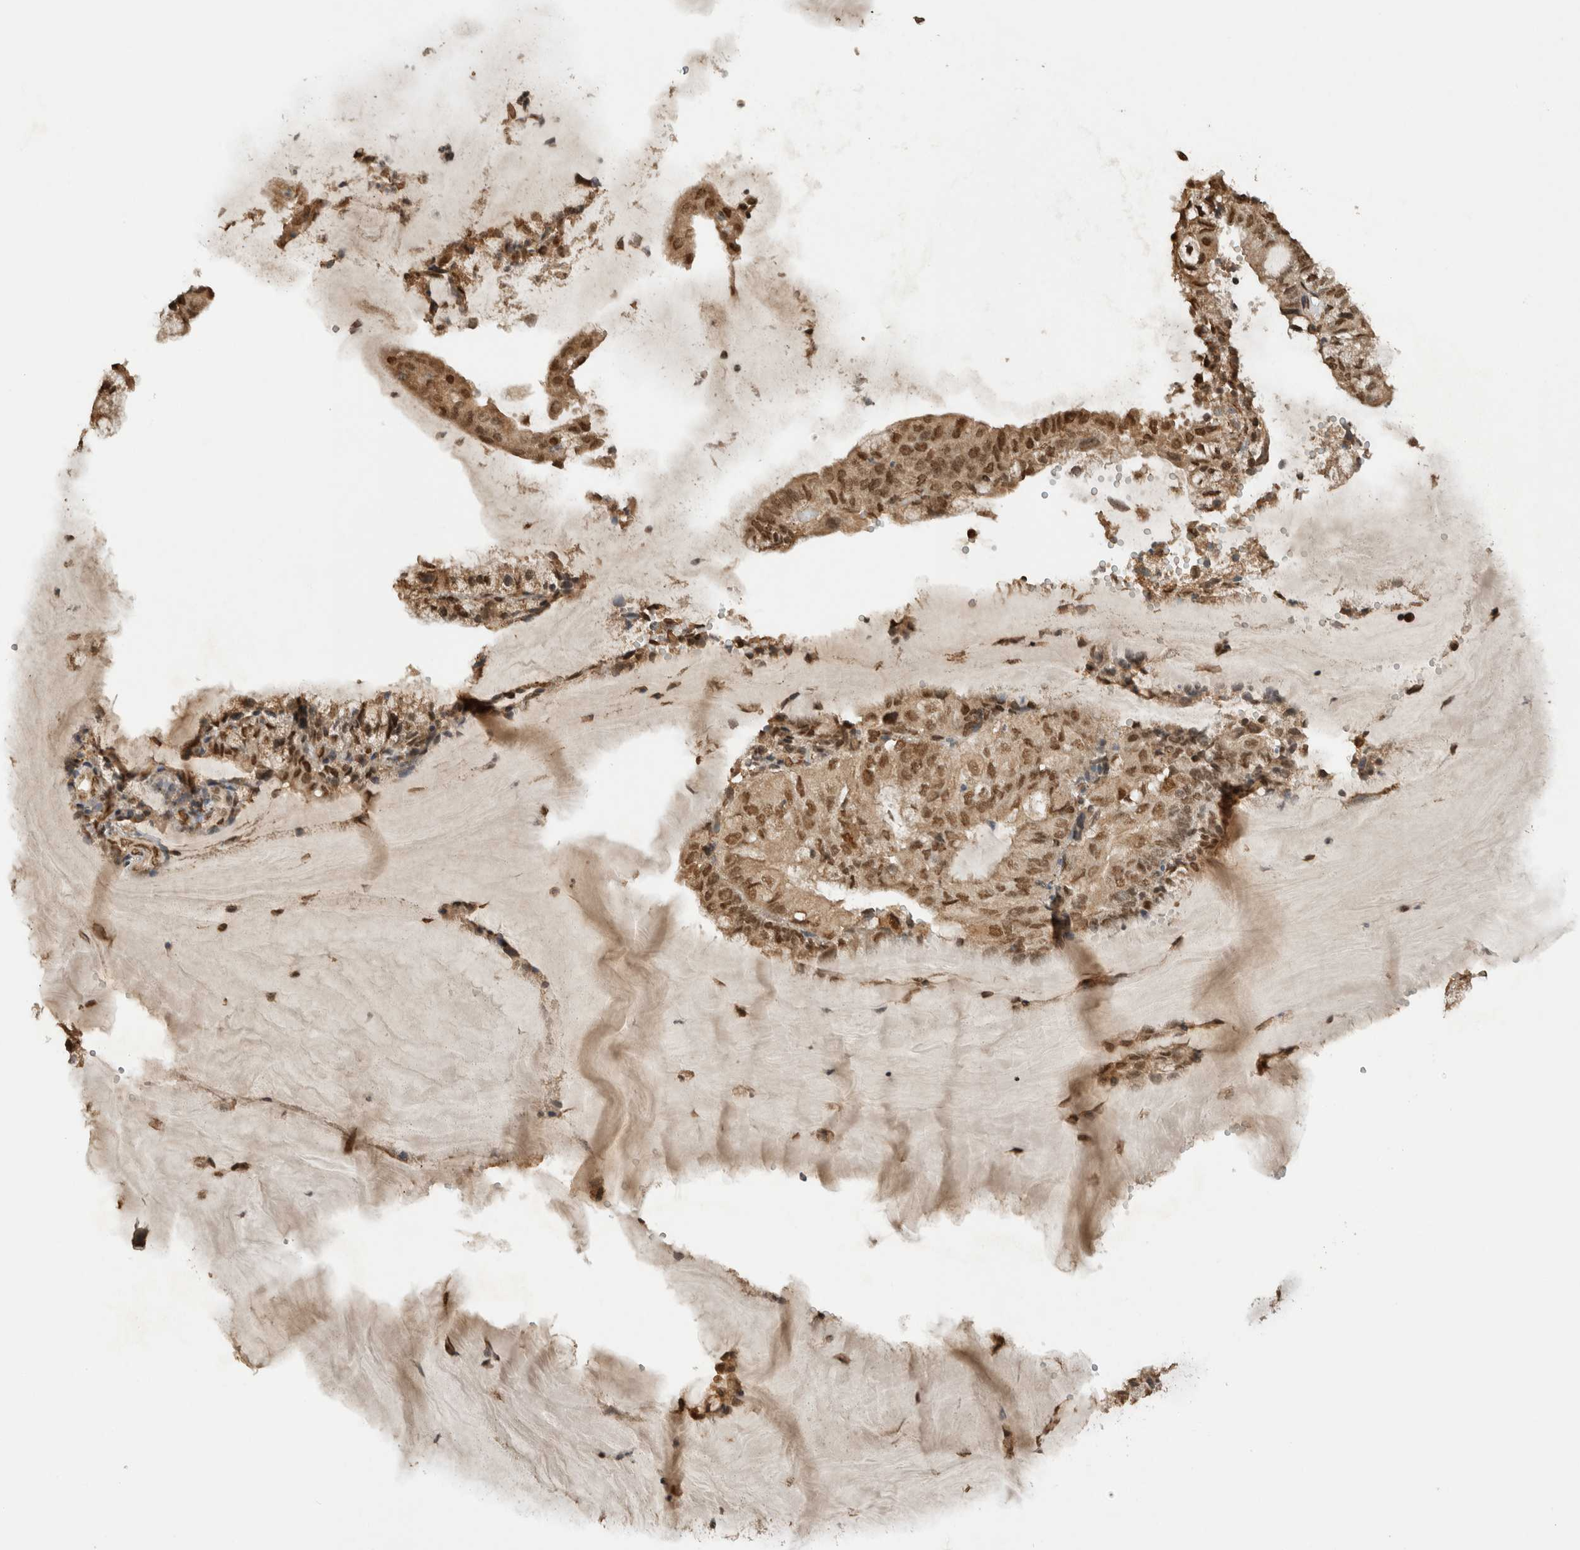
{"staining": {"intensity": "moderate", "quantity": ">75%", "location": "cytoplasmic/membranous,nuclear"}, "tissue": "endometrial cancer", "cell_type": "Tumor cells", "image_type": "cancer", "snomed": [{"axis": "morphology", "description": "Adenocarcinoma, NOS"}, {"axis": "topography", "description": "Endometrium"}], "caption": "Protein expression analysis of endometrial cancer reveals moderate cytoplasmic/membranous and nuclear expression in approximately >75% of tumor cells. (IHC, brightfield microscopy, high magnification).", "gene": "C1orf21", "patient": {"sex": "female", "age": 81}}